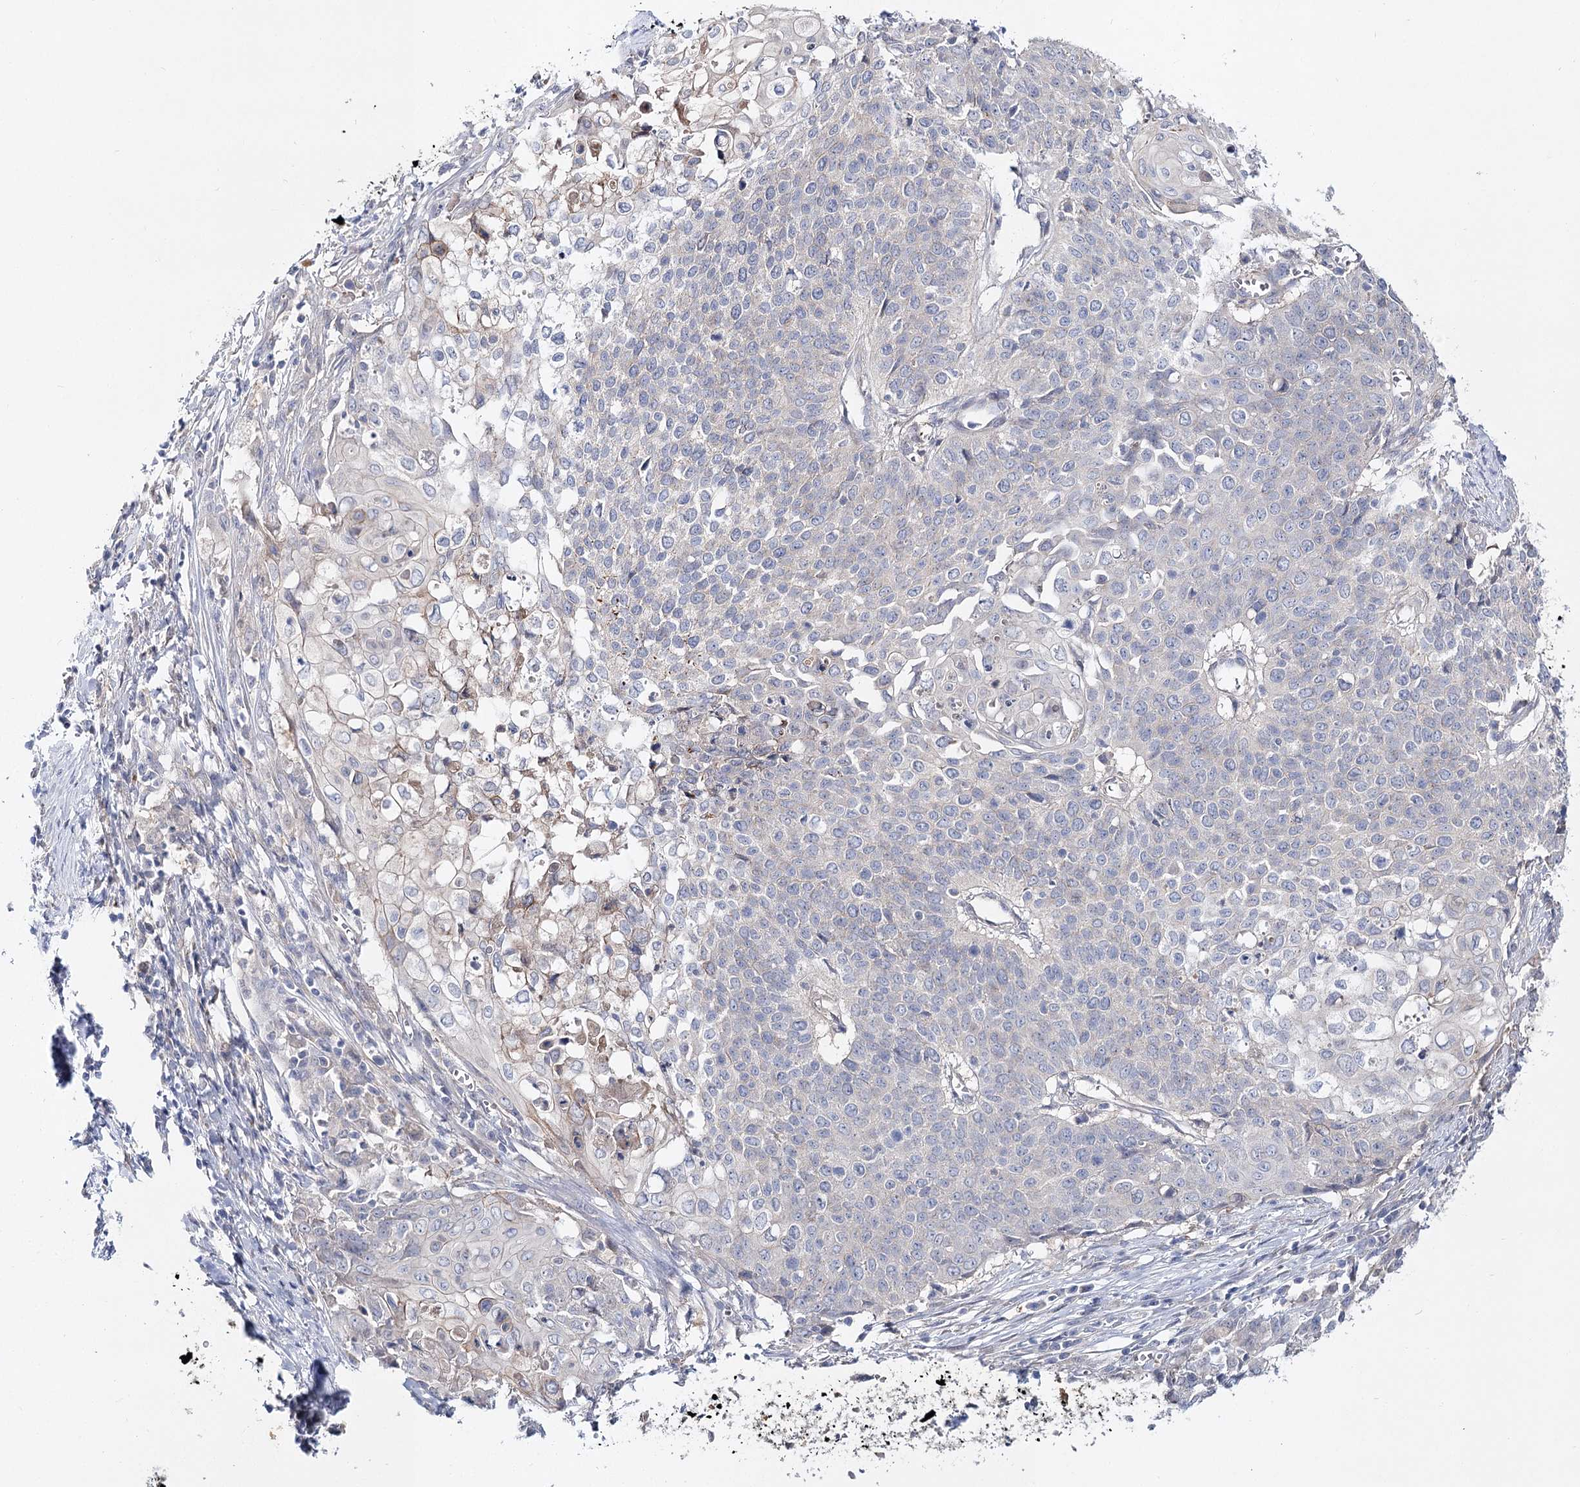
{"staining": {"intensity": "negative", "quantity": "none", "location": "none"}, "tissue": "cervical cancer", "cell_type": "Tumor cells", "image_type": "cancer", "snomed": [{"axis": "morphology", "description": "Squamous cell carcinoma, NOS"}, {"axis": "topography", "description": "Cervix"}], "caption": "There is no significant expression in tumor cells of cervical cancer (squamous cell carcinoma). (Immunohistochemistry, brightfield microscopy, high magnification).", "gene": "UGP2", "patient": {"sex": "female", "age": 39}}